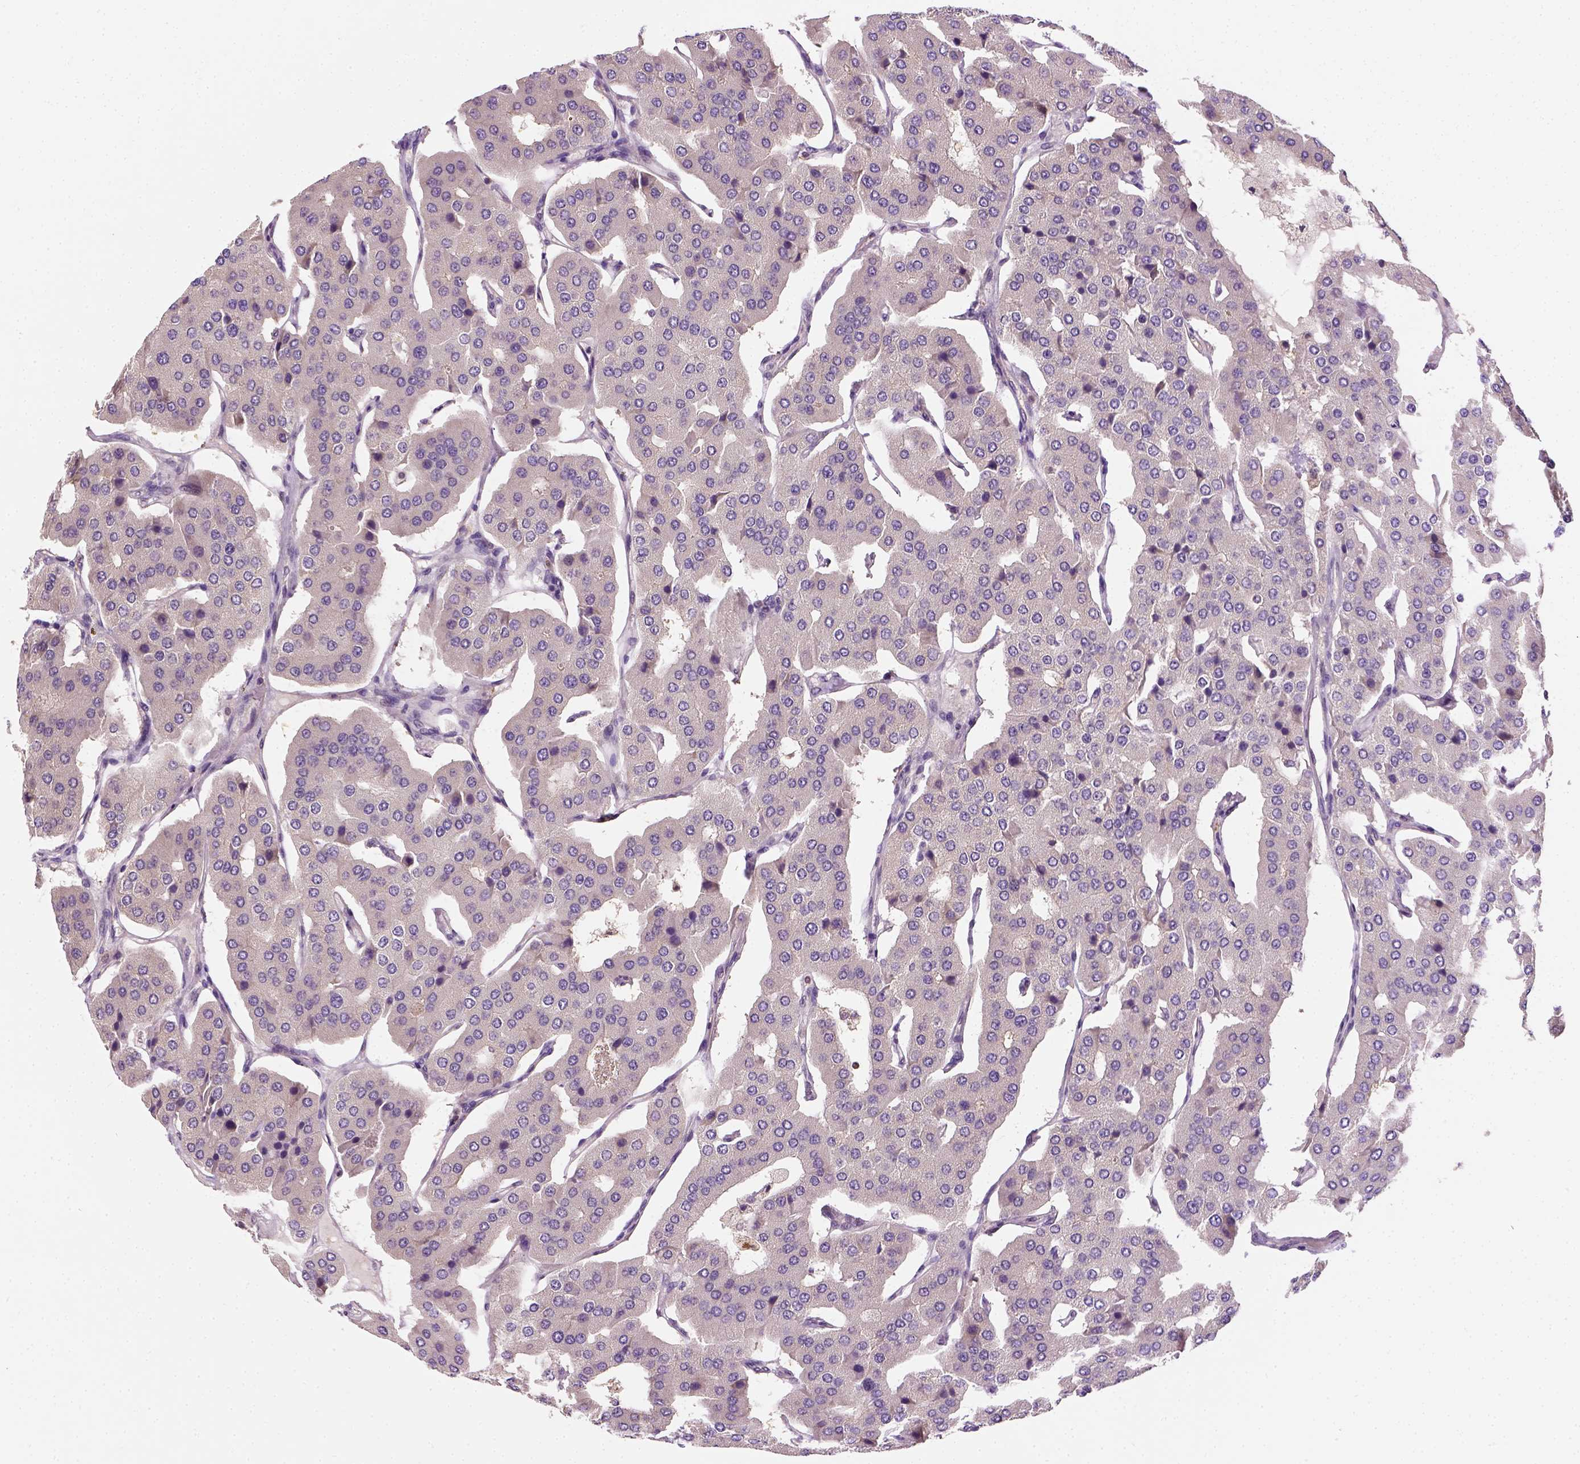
{"staining": {"intensity": "negative", "quantity": "none", "location": "none"}, "tissue": "parathyroid gland", "cell_type": "Glandular cells", "image_type": "normal", "snomed": [{"axis": "morphology", "description": "Normal tissue, NOS"}, {"axis": "morphology", "description": "Adenoma, NOS"}, {"axis": "topography", "description": "Parathyroid gland"}], "caption": "The image reveals no staining of glandular cells in normal parathyroid gland.", "gene": "MATK", "patient": {"sex": "female", "age": 86}}